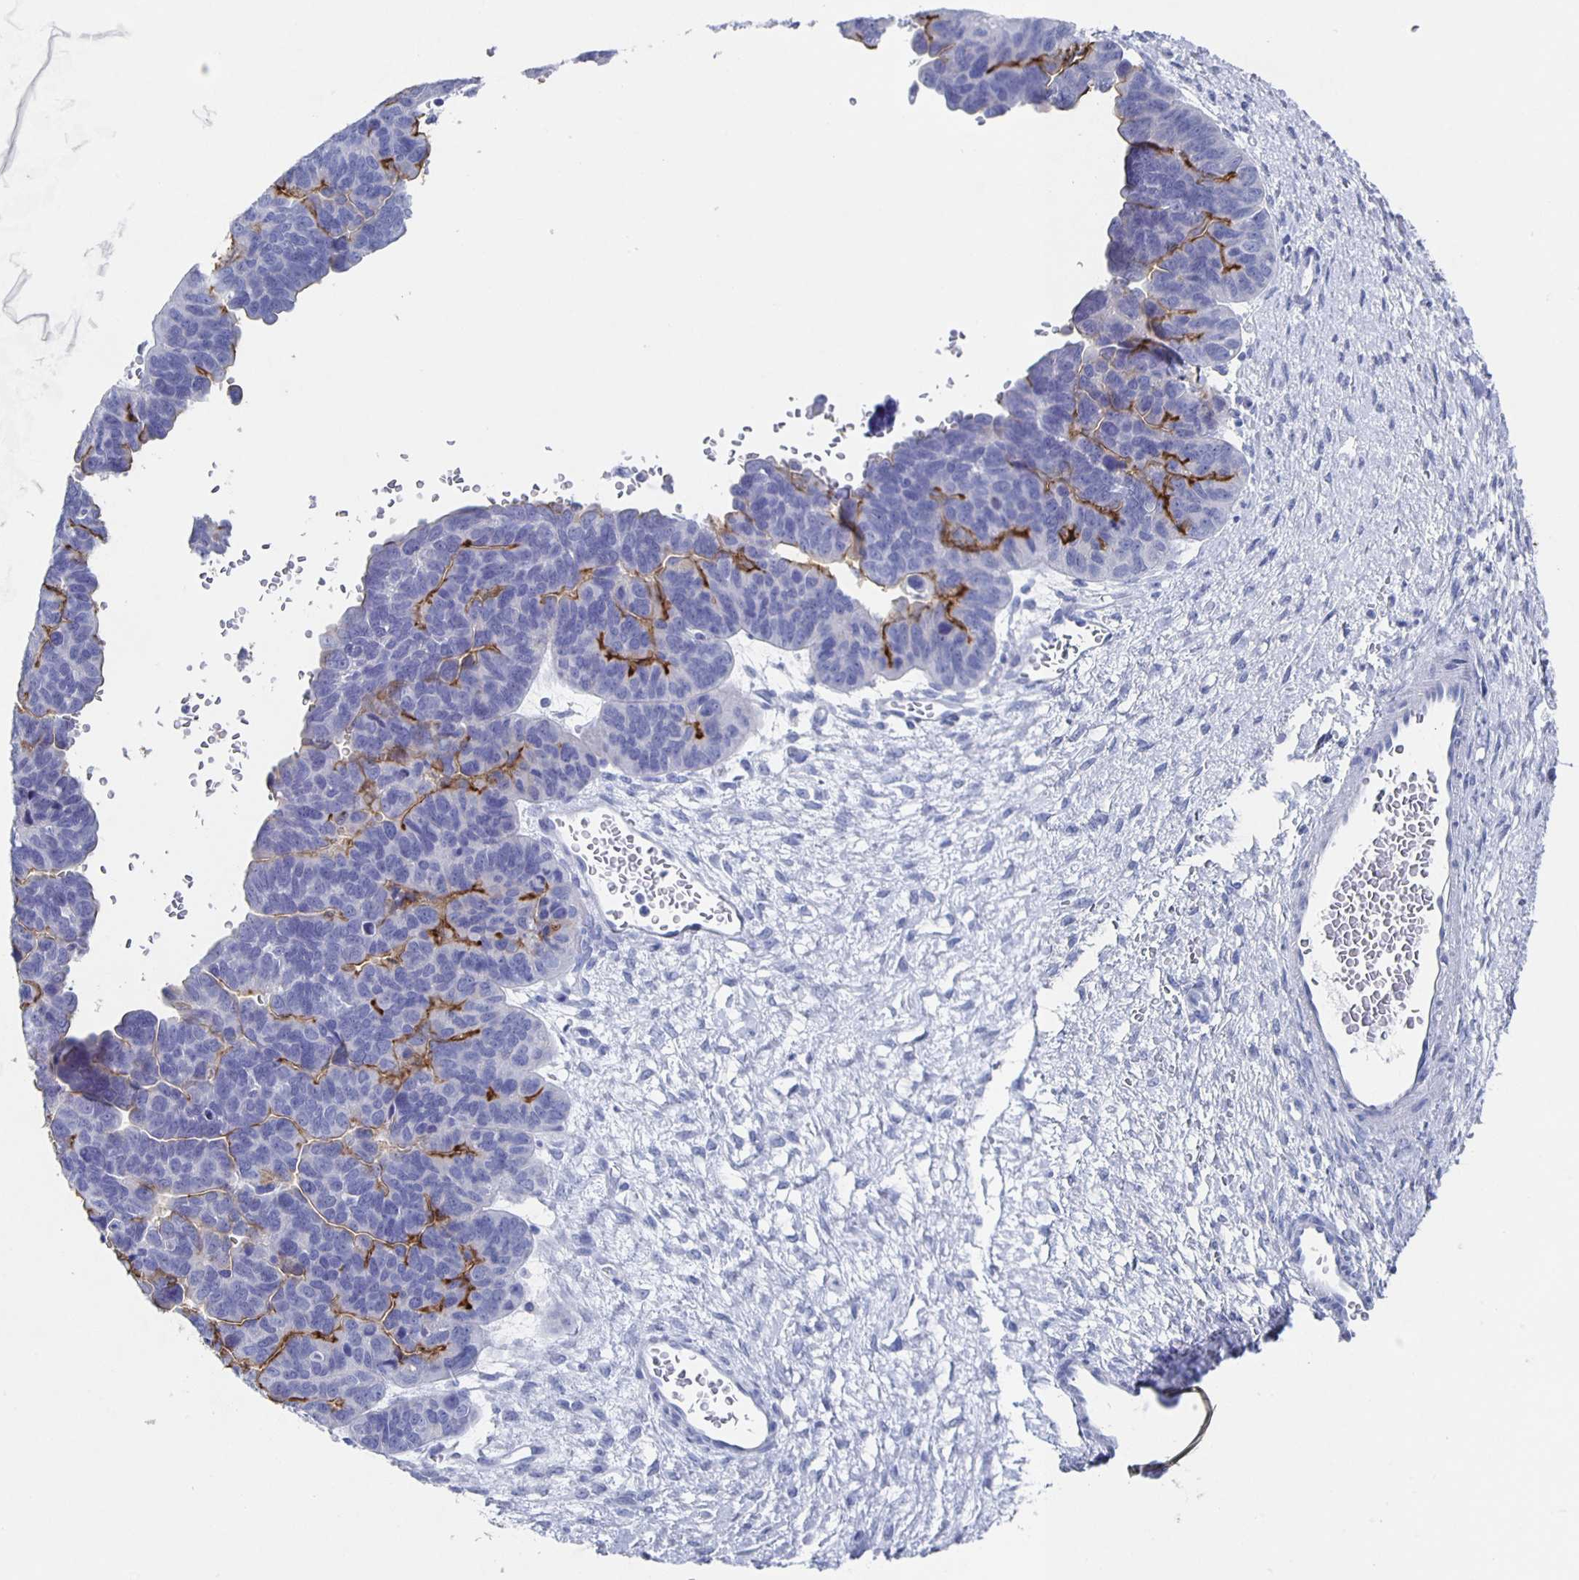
{"staining": {"intensity": "moderate", "quantity": "25%-75%", "location": "cytoplasmic/membranous"}, "tissue": "ovarian cancer", "cell_type": "Tumor cells", "image_type": "cancer", "snomed": [{"axis": "morphology", "description": "Cystadenocarcinoma, serous, NOS"}, {"axis": "topography", "description": "Ovary"}], "caption": "Tumor cells reveal moderate cytoplasmic/membranous staining in approximately 25%-75% of cells in serous cystadenocarcinoma (ovarian).", "gene": "SLC34A2", "patient": {"sex": "female", "age": 64}}